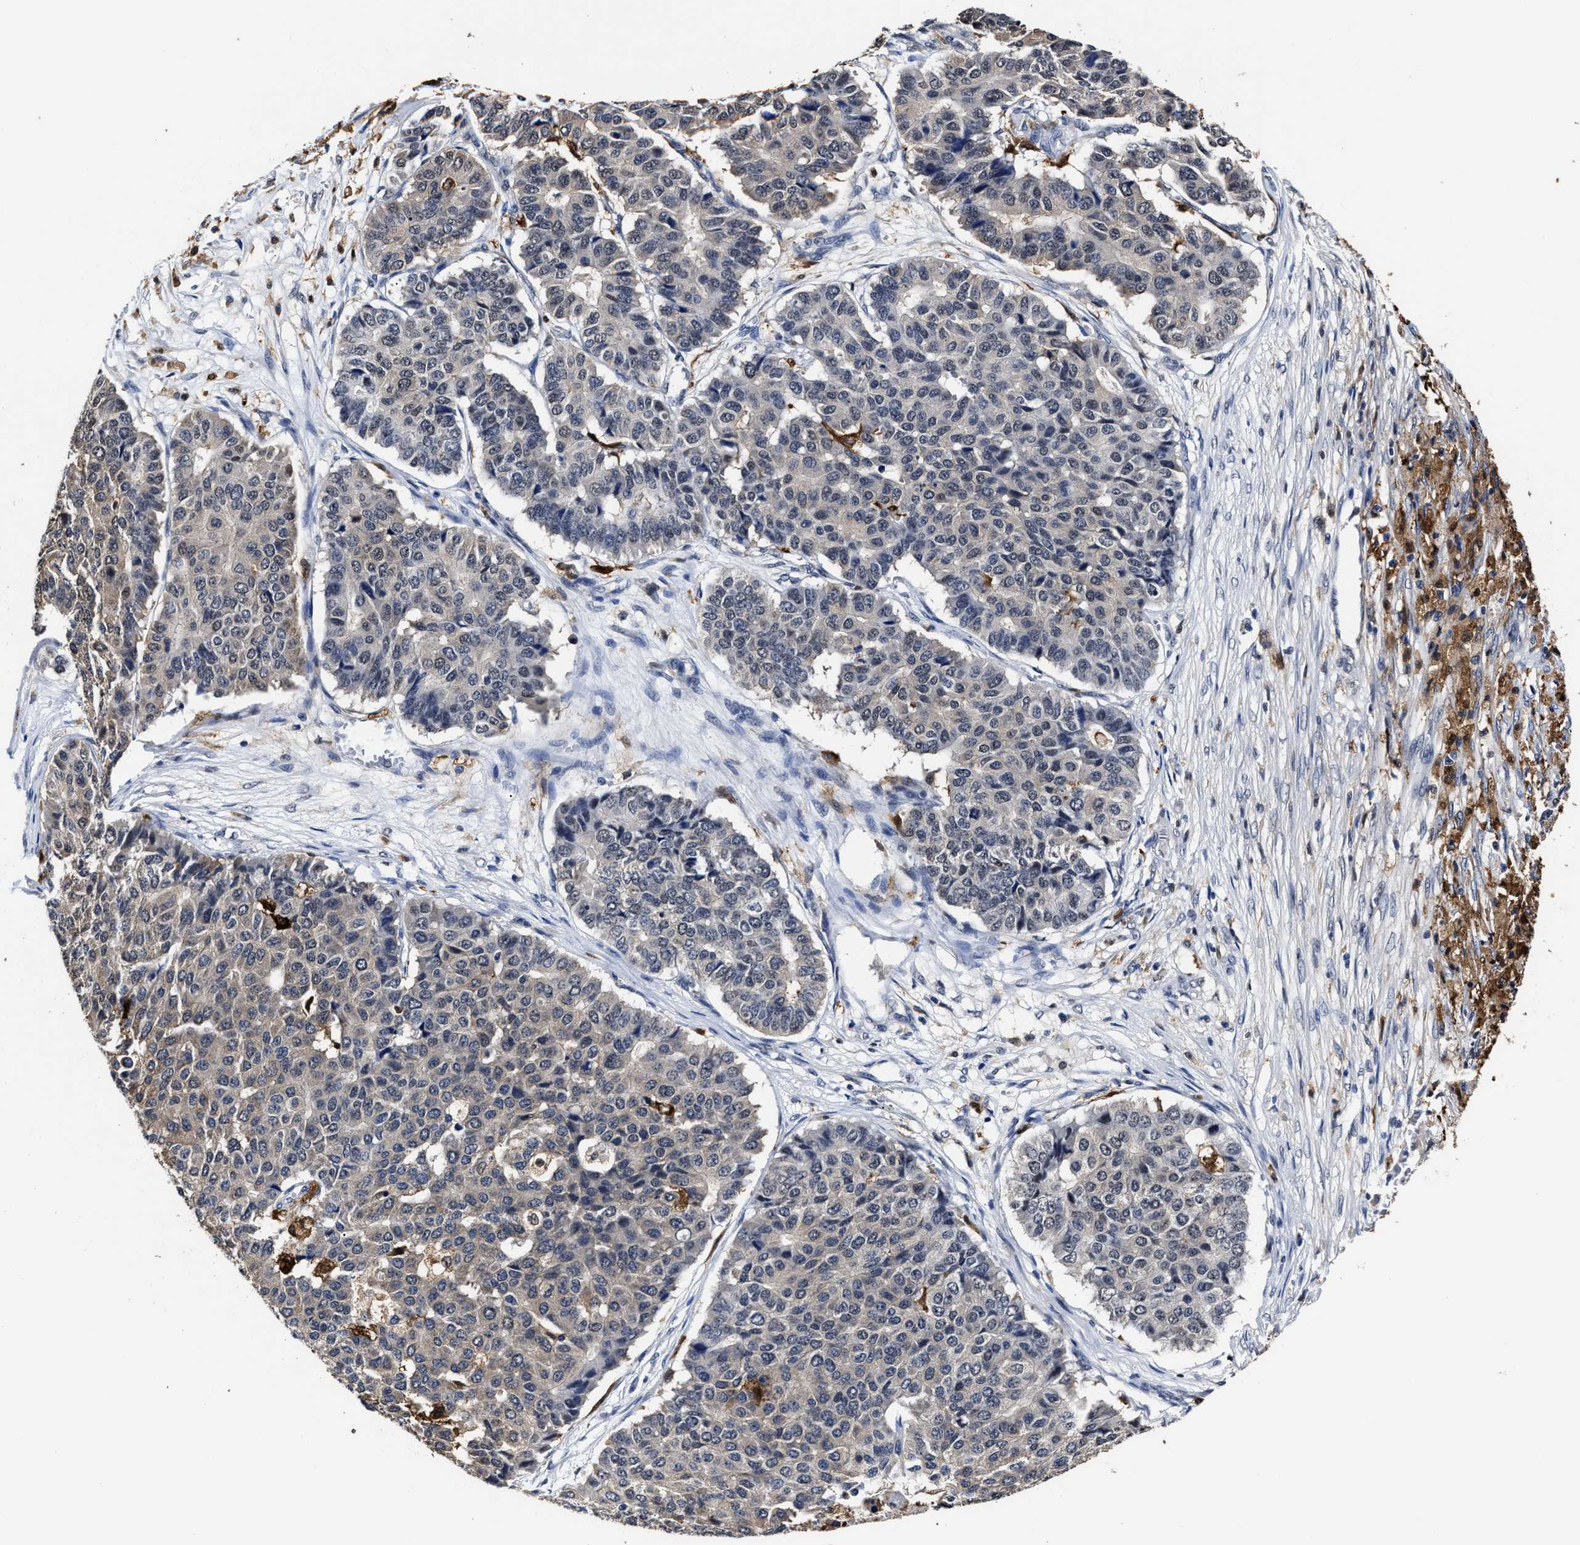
{"staining": {"intensity": "weak", "quantity": "<25%", "location": "cytoplasmic/membranous"}, "tissue": "pancreatic cancer", "cell_type": "Tumor cells", "image_type": "cancer", "snomed": [{"axis": "morphology", "description": "Adenocarcinoma, NOS"}, {"axis": "topography", "description": "Pancreas"}], "caption": "A photomicrograph of human pancreatic adenocarcinoma is negative for staining in tumor cells. (DAB (3,3'-diaminobenzidine) immunohistochemistry (IHC), high magnification).", "gene": "PRPF4B", "patient": {"sex": "male", "age": 50}}